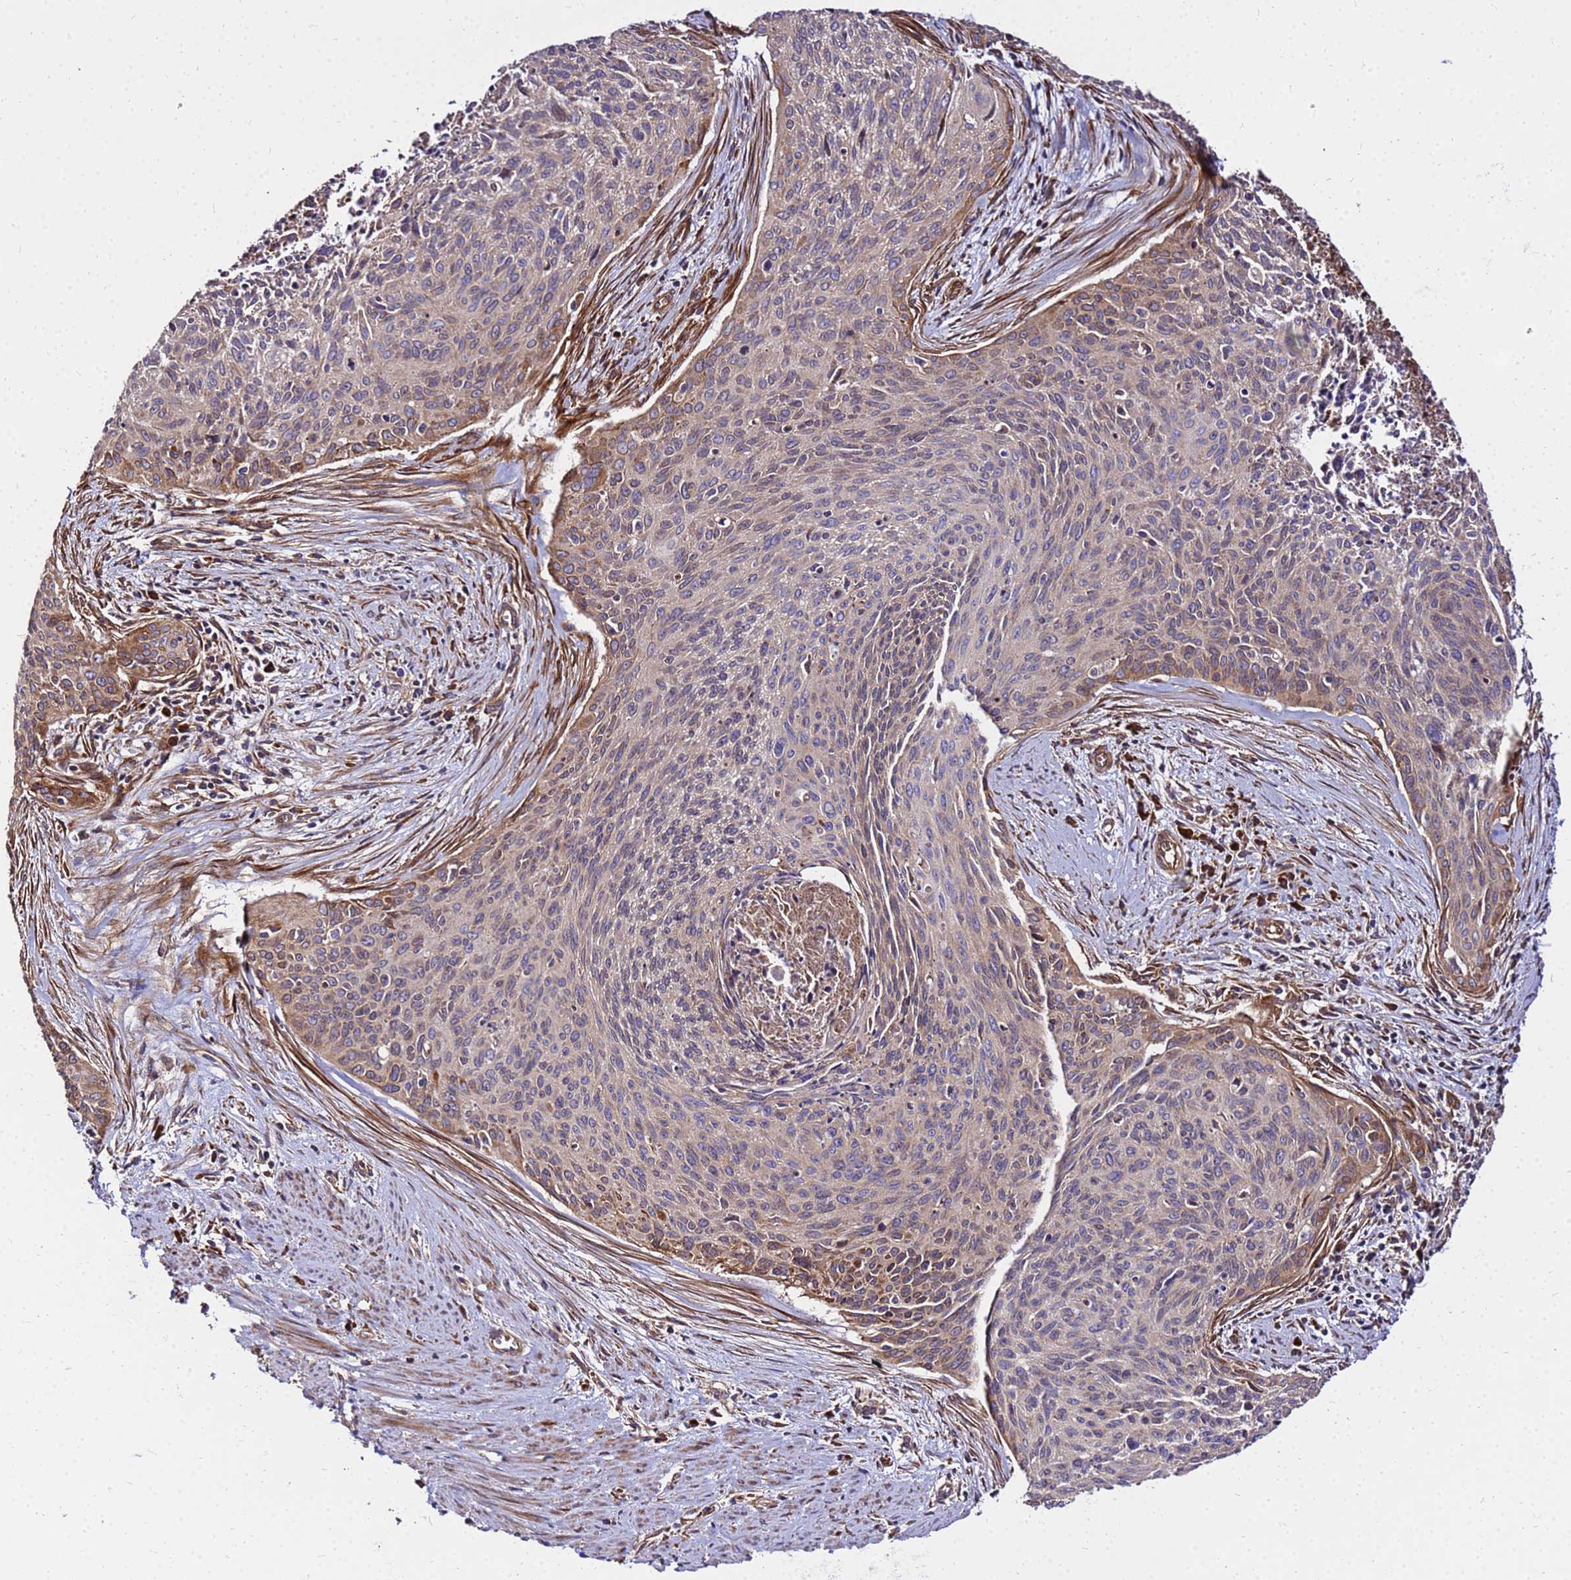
{"staining": {"intensity": "weak", "quantity": "<25%", "location": "cytoplasmic/membranous"}, "tissue": "cervical cancer", "cell_type": "Tumor cells", "image_type": "cancer", "snomed": [{"axis": "morphology", "description": "Squamous cell carcinoma, NOS"}, {"axis": "topography", "description": "Cervix"}], "caption": "Micrograph shows no protein expression in tumor cells of cervical cancer (squamous cell carcinoma) tissue. The staining is performed using DAB (3,3'-diaminobenzidine) brown chromogen with nuclei counter-stained in using hematoxylin.", "gene": "WWC2", "patient": {"sex": "female", "age": 55}}